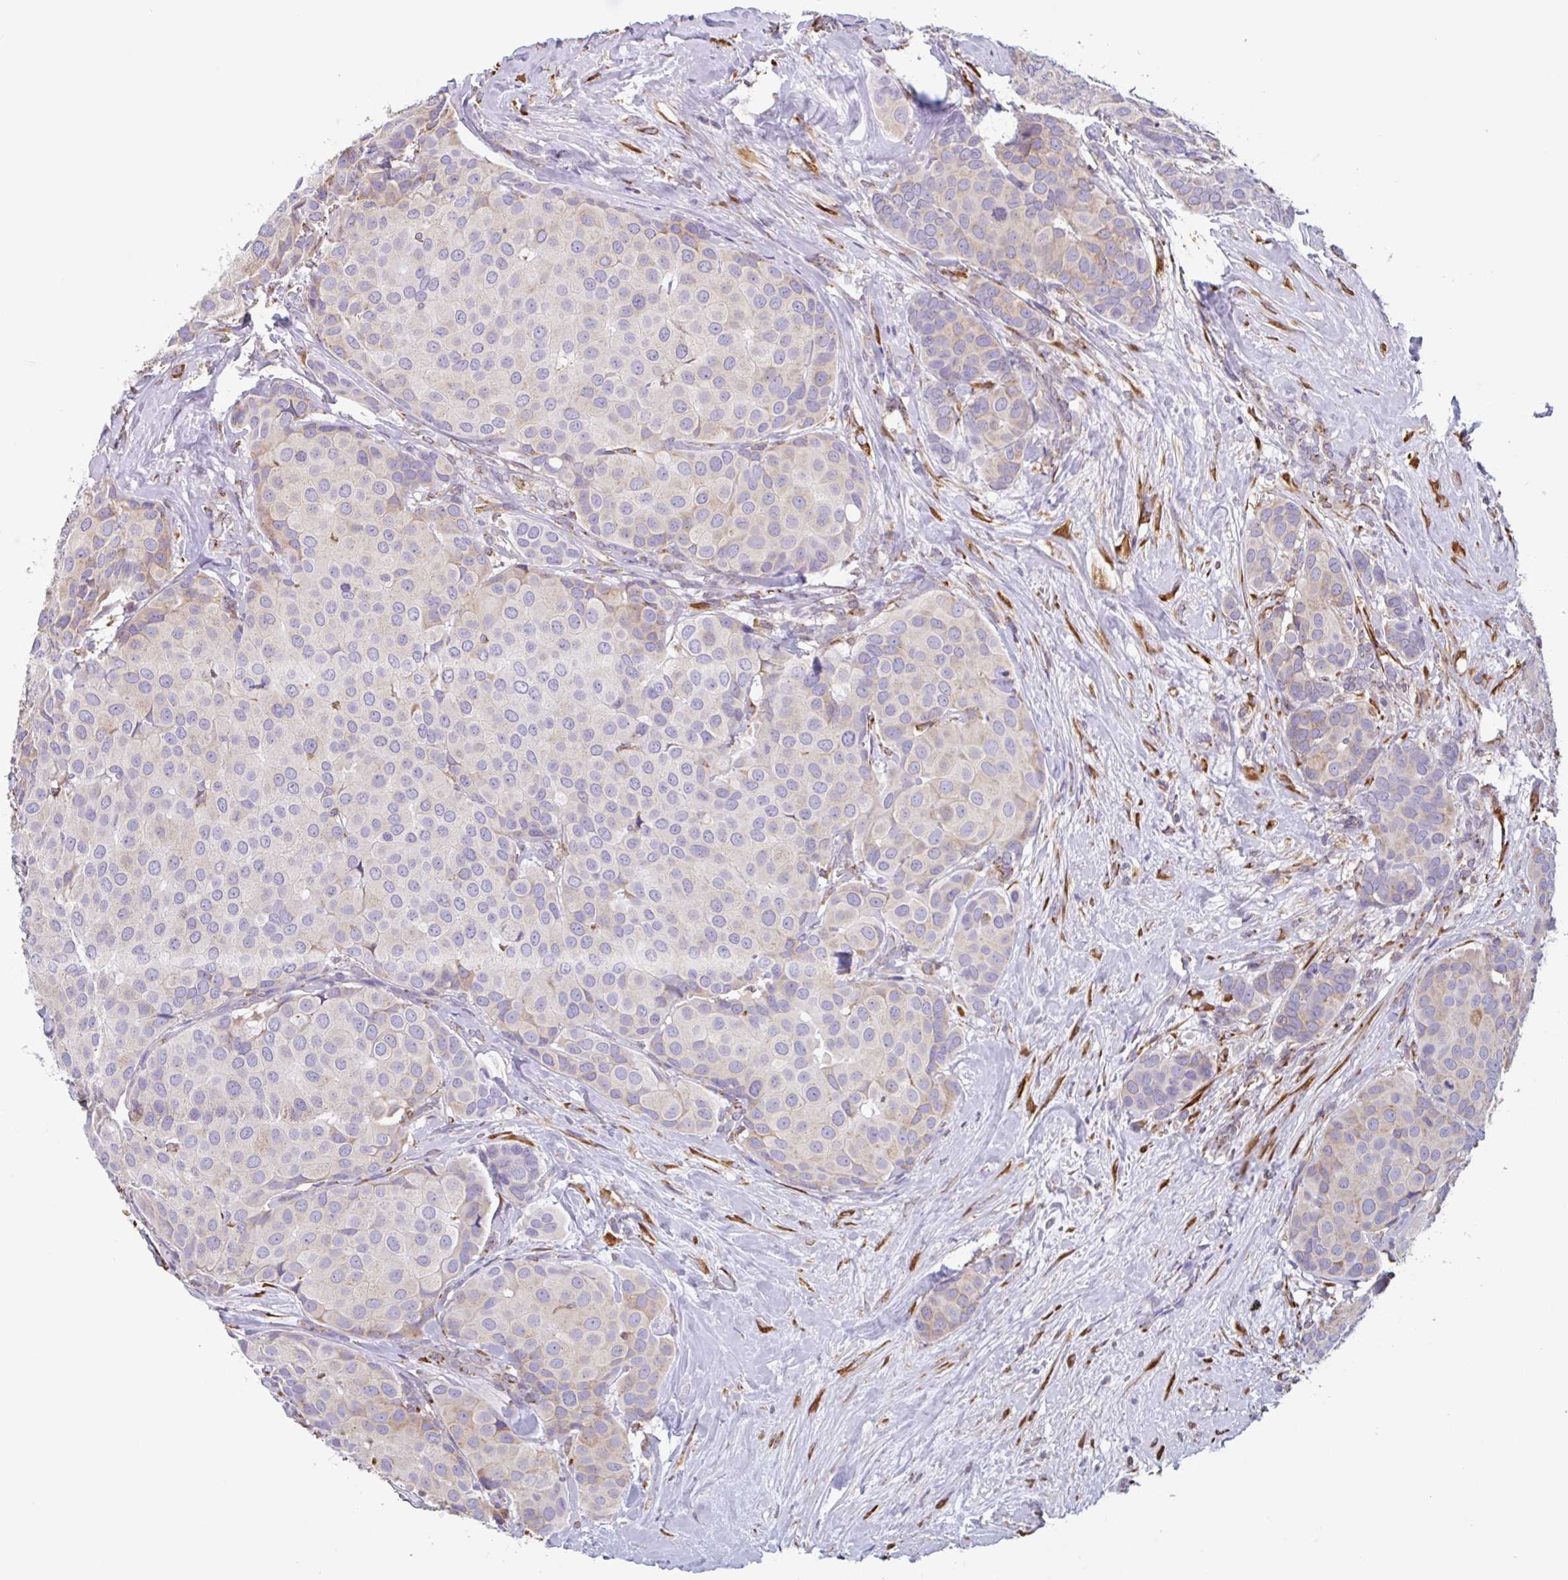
{"staining": {"intensity": "weak", "quantity": "<25%", "location": "cytoplasmic/membranous"}, "tissue": "breast cancer", "cell_type": "Tumor cells", "image_type": "cancer", "snomed": [{"axis": "morphology", "description": "Duct carcinoma"}, {"axis": "topography", "description": "Breast"}], "caption": "Invasive ductal carcinoma (breast) stained for a protein using immunohistochemistry (IHC) demonstrates no staining tumor cells.", "gene": "DOK4", "patient": {"sex": "female", "age": 70}}